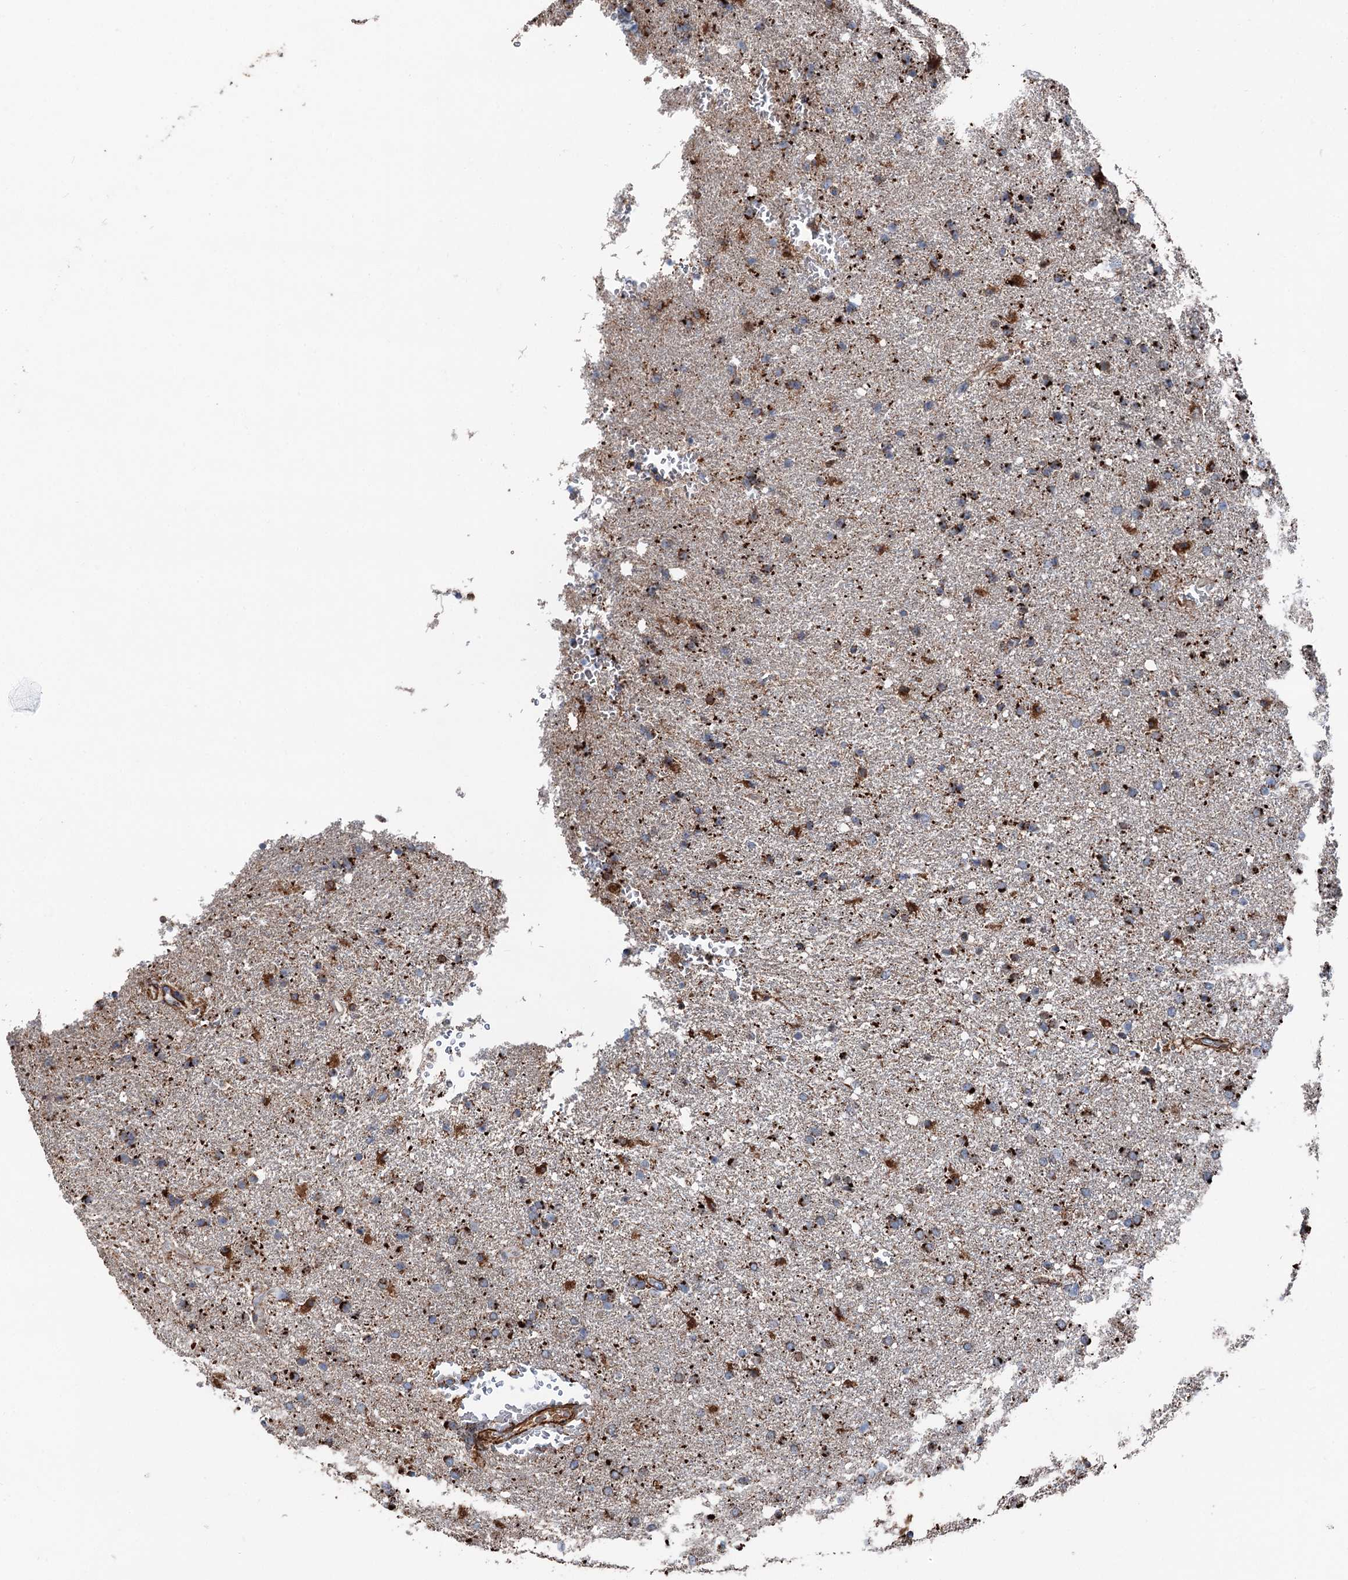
{"staining": {"intensity": "strong", "quantity": "25%-75%", "location": "cytoplasmic/membranous"}, "tissue": "glioma", "cell_type": "Tumor cells", "image_type": "cancer", "snomed": [{"axis": "morphology", "description": "Glioma, malignant, High grade"}, {"axis": "topography", "description": "Brain"}], "caption": "Strong cytoplasmic/membranous protein staining is seen in about 25%-75% of tumor cells in glioma.", "gene": "DDIAS", "patient": {"sex": "male", "age": 72}}